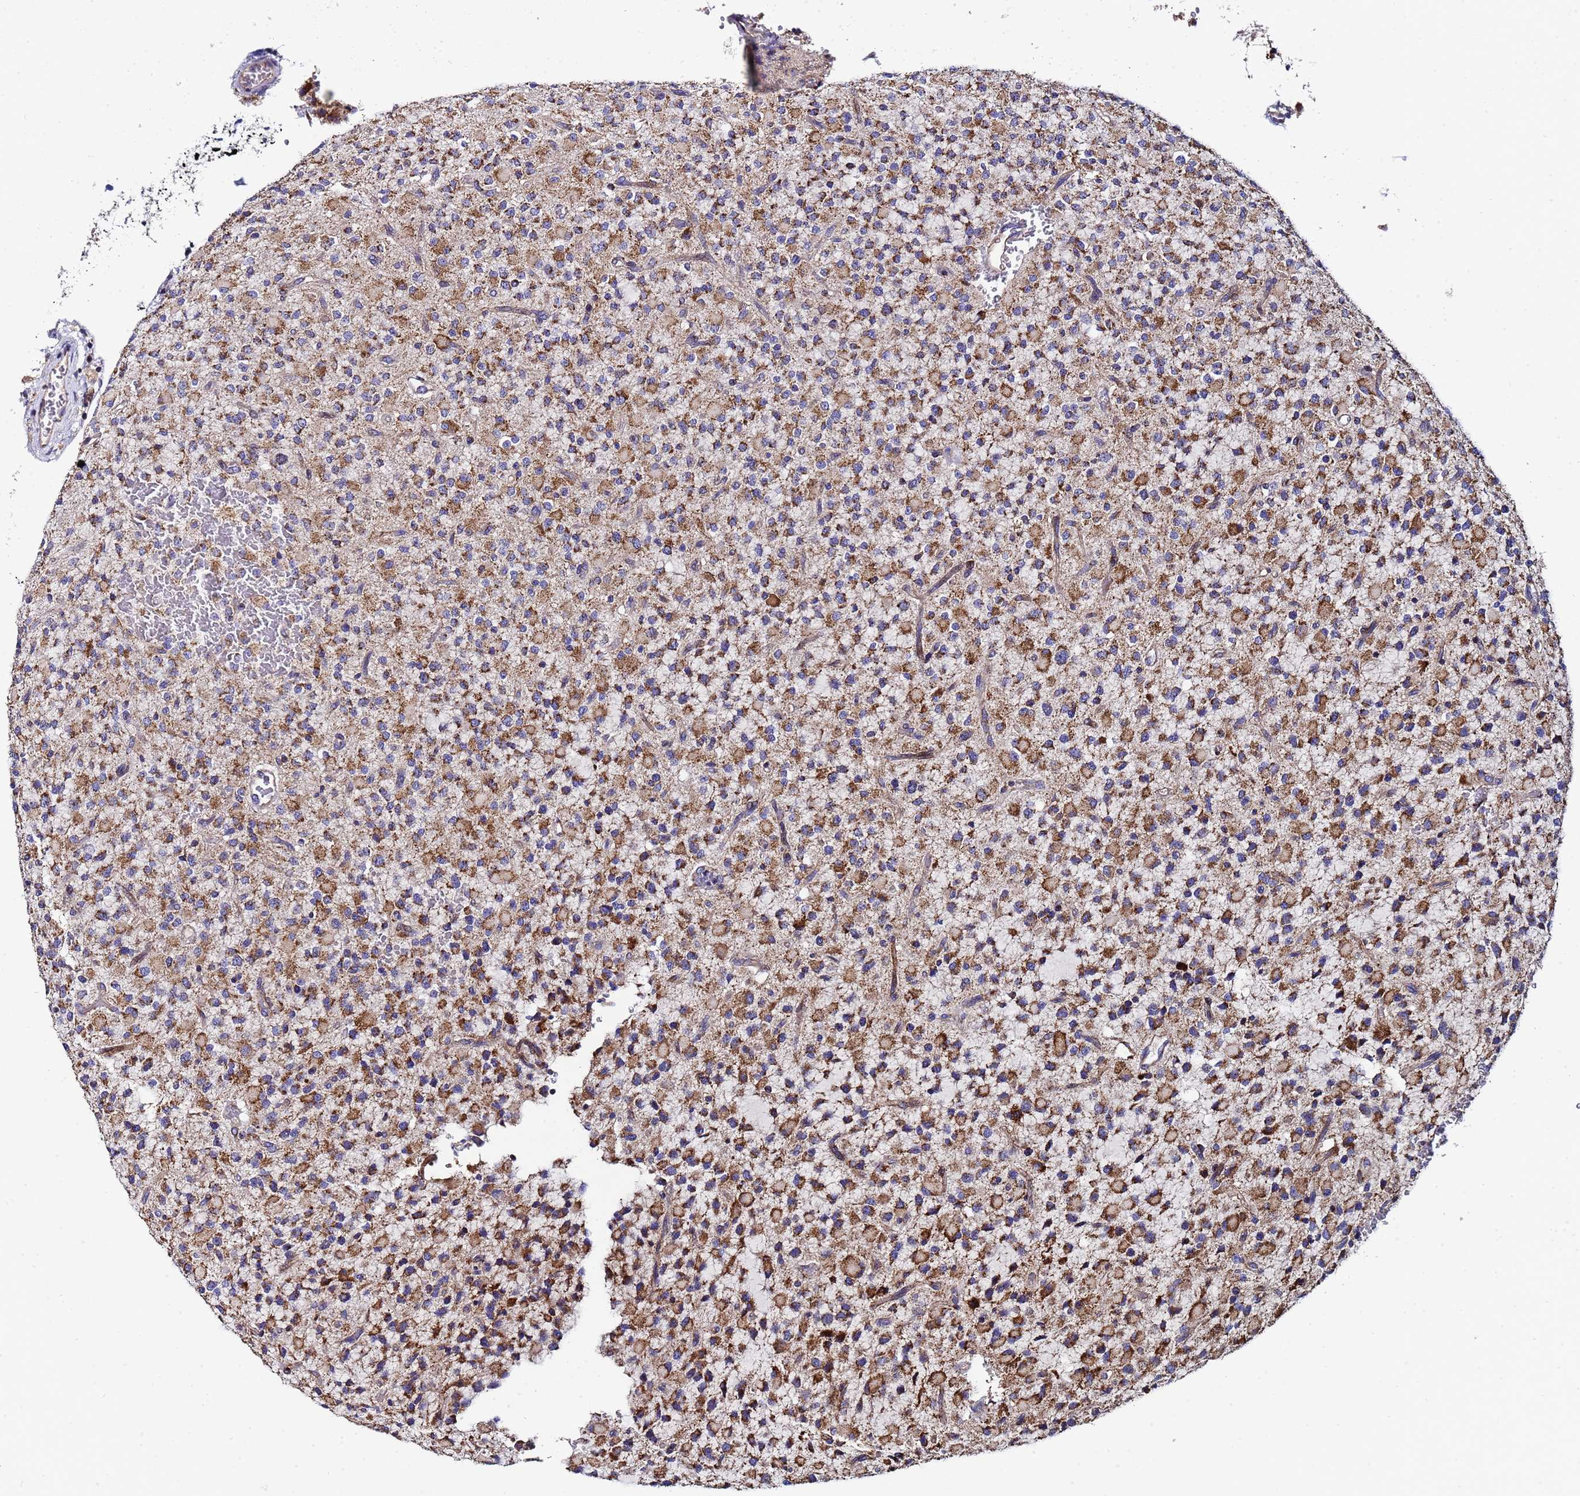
{"staining": {"intensity": "moderate", "quantity": ">75%", "location": "cytoplasmic/membranous"}, "tissue": "glioma", "cell_type": "Tumor cells", "image_type": "cancer", "snomed": [{"axis": "morphology", "description": "Glioma, malignant, High grade"}, {"axis": "topography", "description": "Brain"}], "caption": "Protein expression by IHC displays moderate cytoplasmic/membranous staining in about >75% of tumor cells in high-grade glioma (malignant). The protein of interest is stained brown, and the nuclei are stained in blue (DAB IHC with brightfield microscopy, high magnification).", "gene": "MRPS12", "patient": {"sex": "male", "age": 34}}